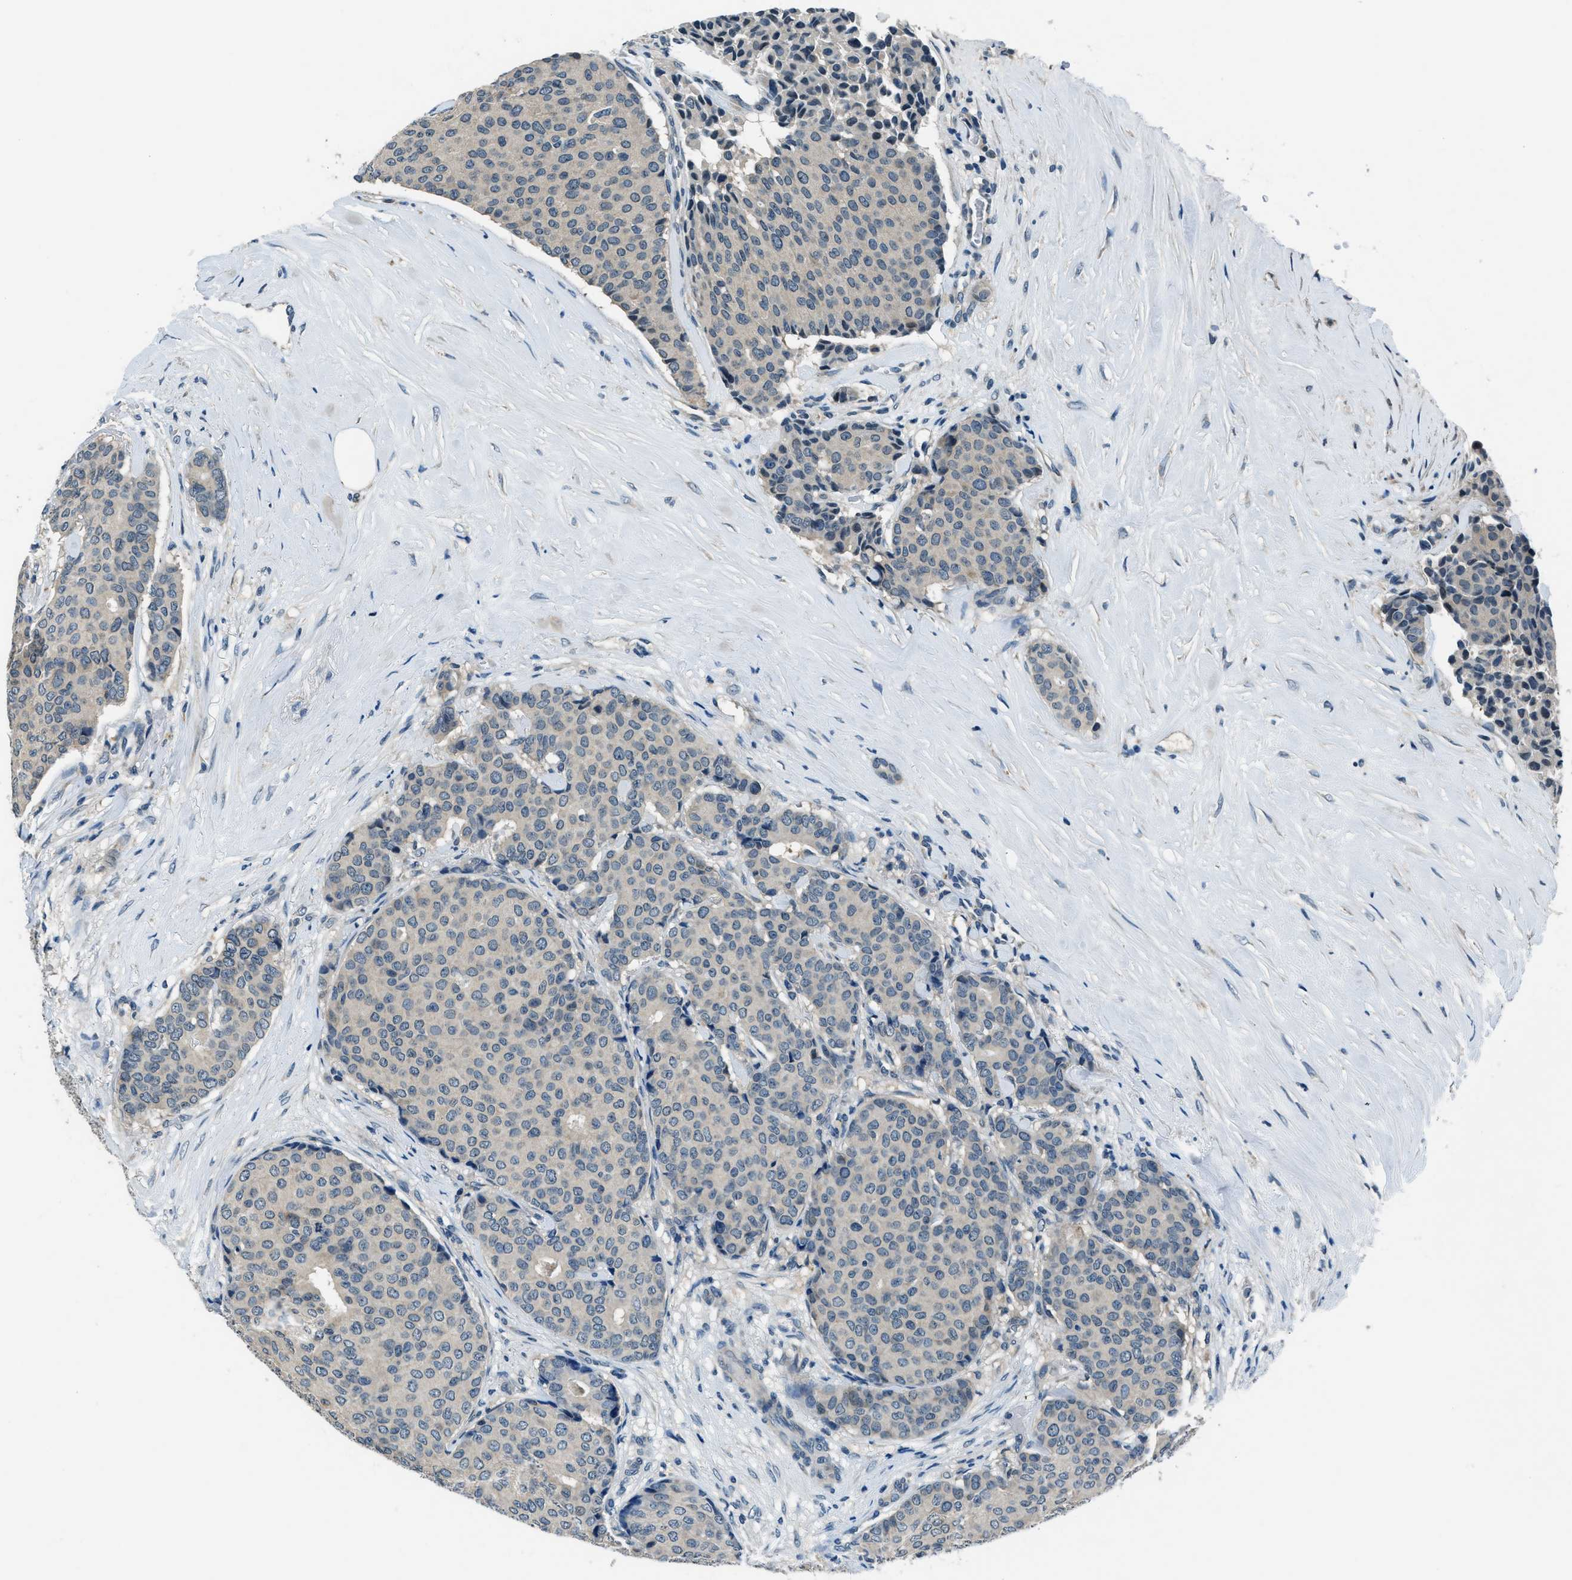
{"staining": {"intensity": "negative", "quantity": "none", "location": "none"}, "tissue": "breast cancer", "cell_type": "Tumor cells", "image_type": "cancer", "snomed": [{"axis": "morphology", "description": "Duct carcinoma"}, {"axis": "topography", "description": "Breast"}], "caption": "This is an immunohistochemistry micrograph of human breast cancer (infiltrating ductal carcinoma). There is no expression in tumor cells.", "gene": "NME8", "patient": {"sex": "female", "age": 75}}